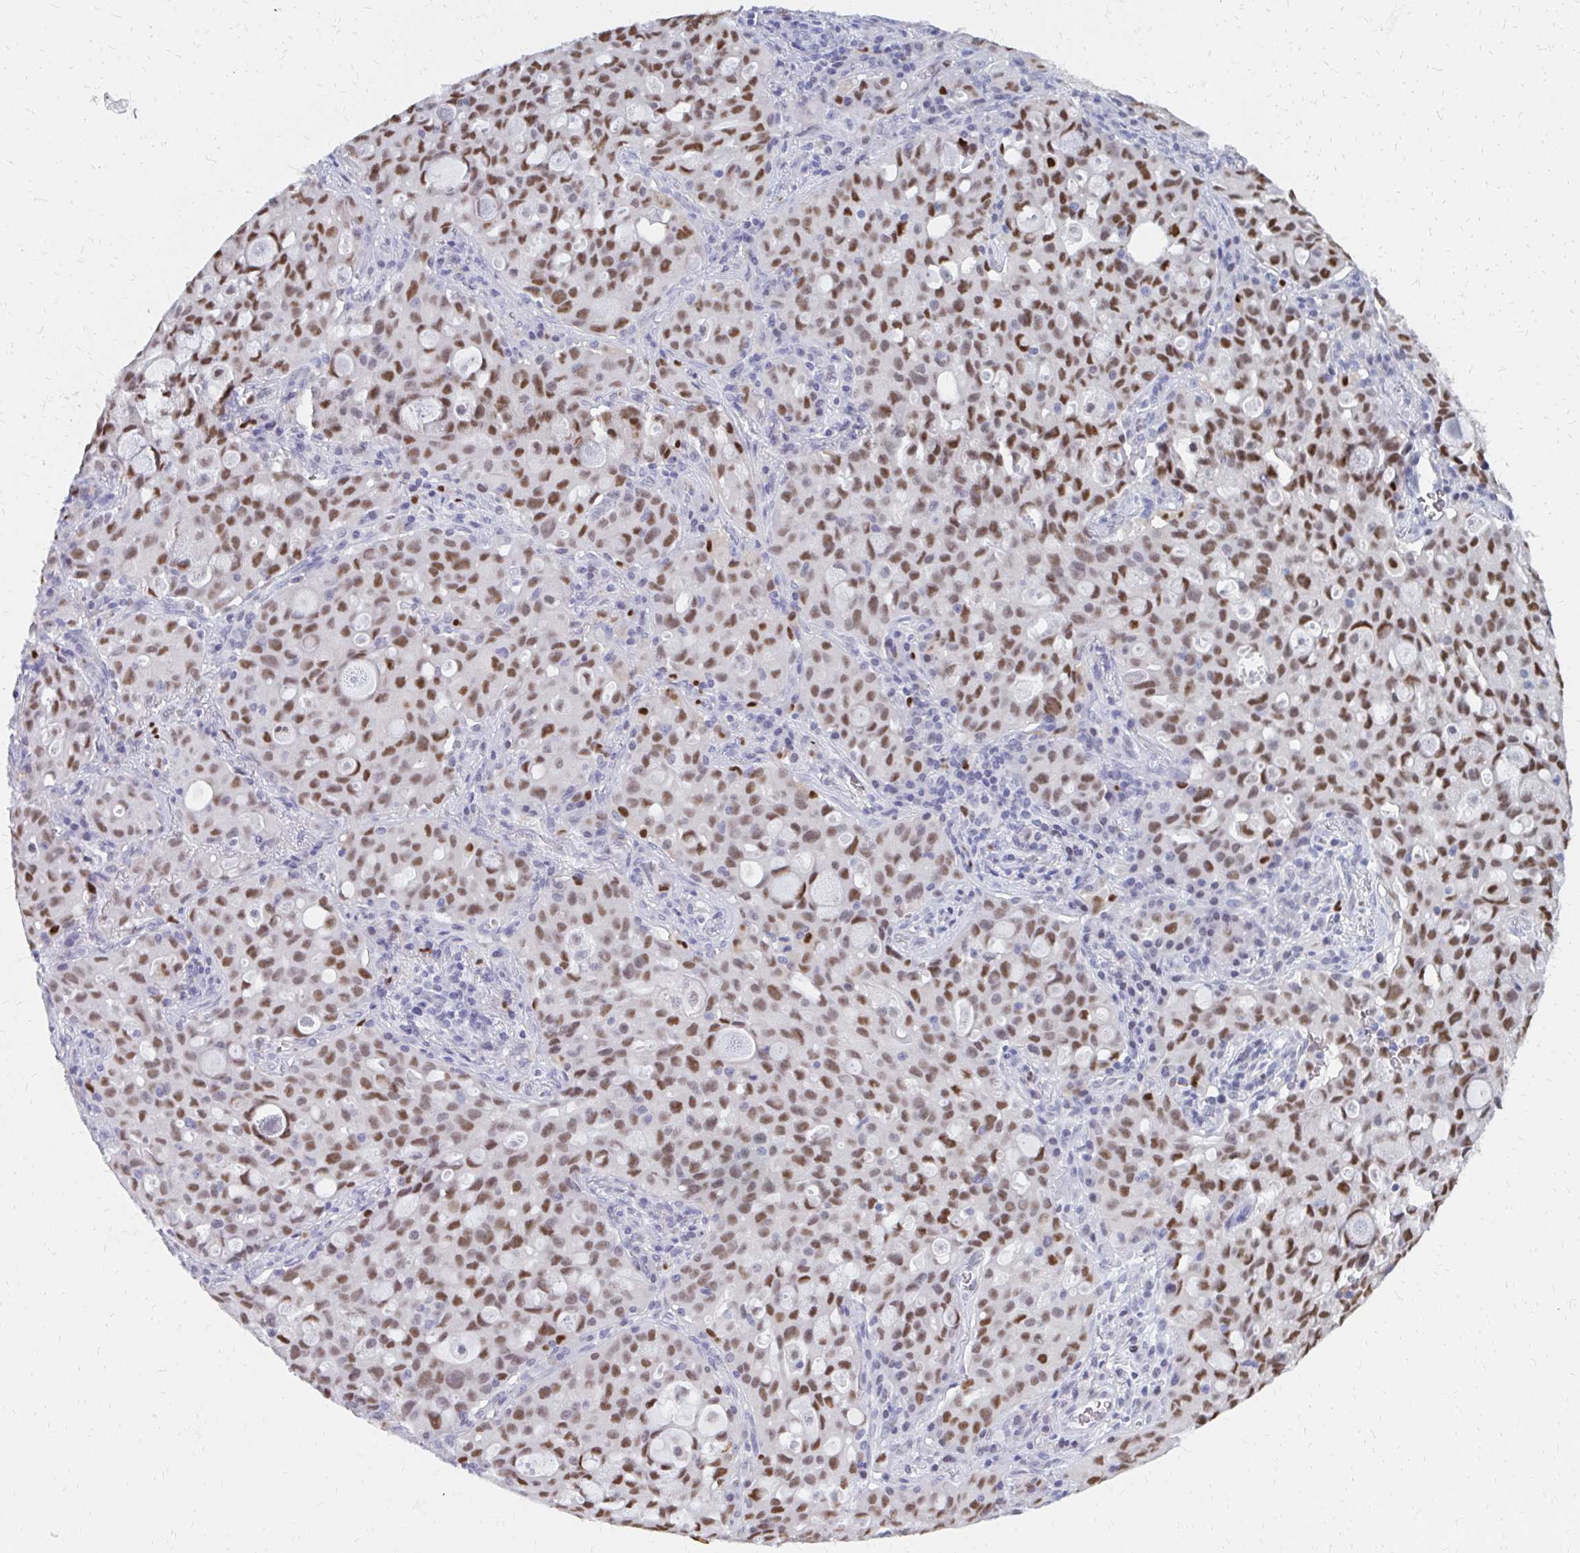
{"staining": {"intensity": "moderate", "quantity": ">75%", "location": "nuclear"}, "tissue": "lung cancer", "cell_type": "Tumor cells", "image_type": "cancer", "snomed": [{"axis": "morphology", "description": "Adenocarcinoma, NOS"}, {"axis": "topography", "description": "Lung"}], "caption": "This histopathology image demonstrates adenocarcinoma (lung) stained with immunohistochemistry to label a protein in brown. The nuclear of tumor cells show moderate positivity for the protein. Nuclei are counter-stained blue.", "gene": "PLK3", "patient": {"sex": "female", "age": 44}}